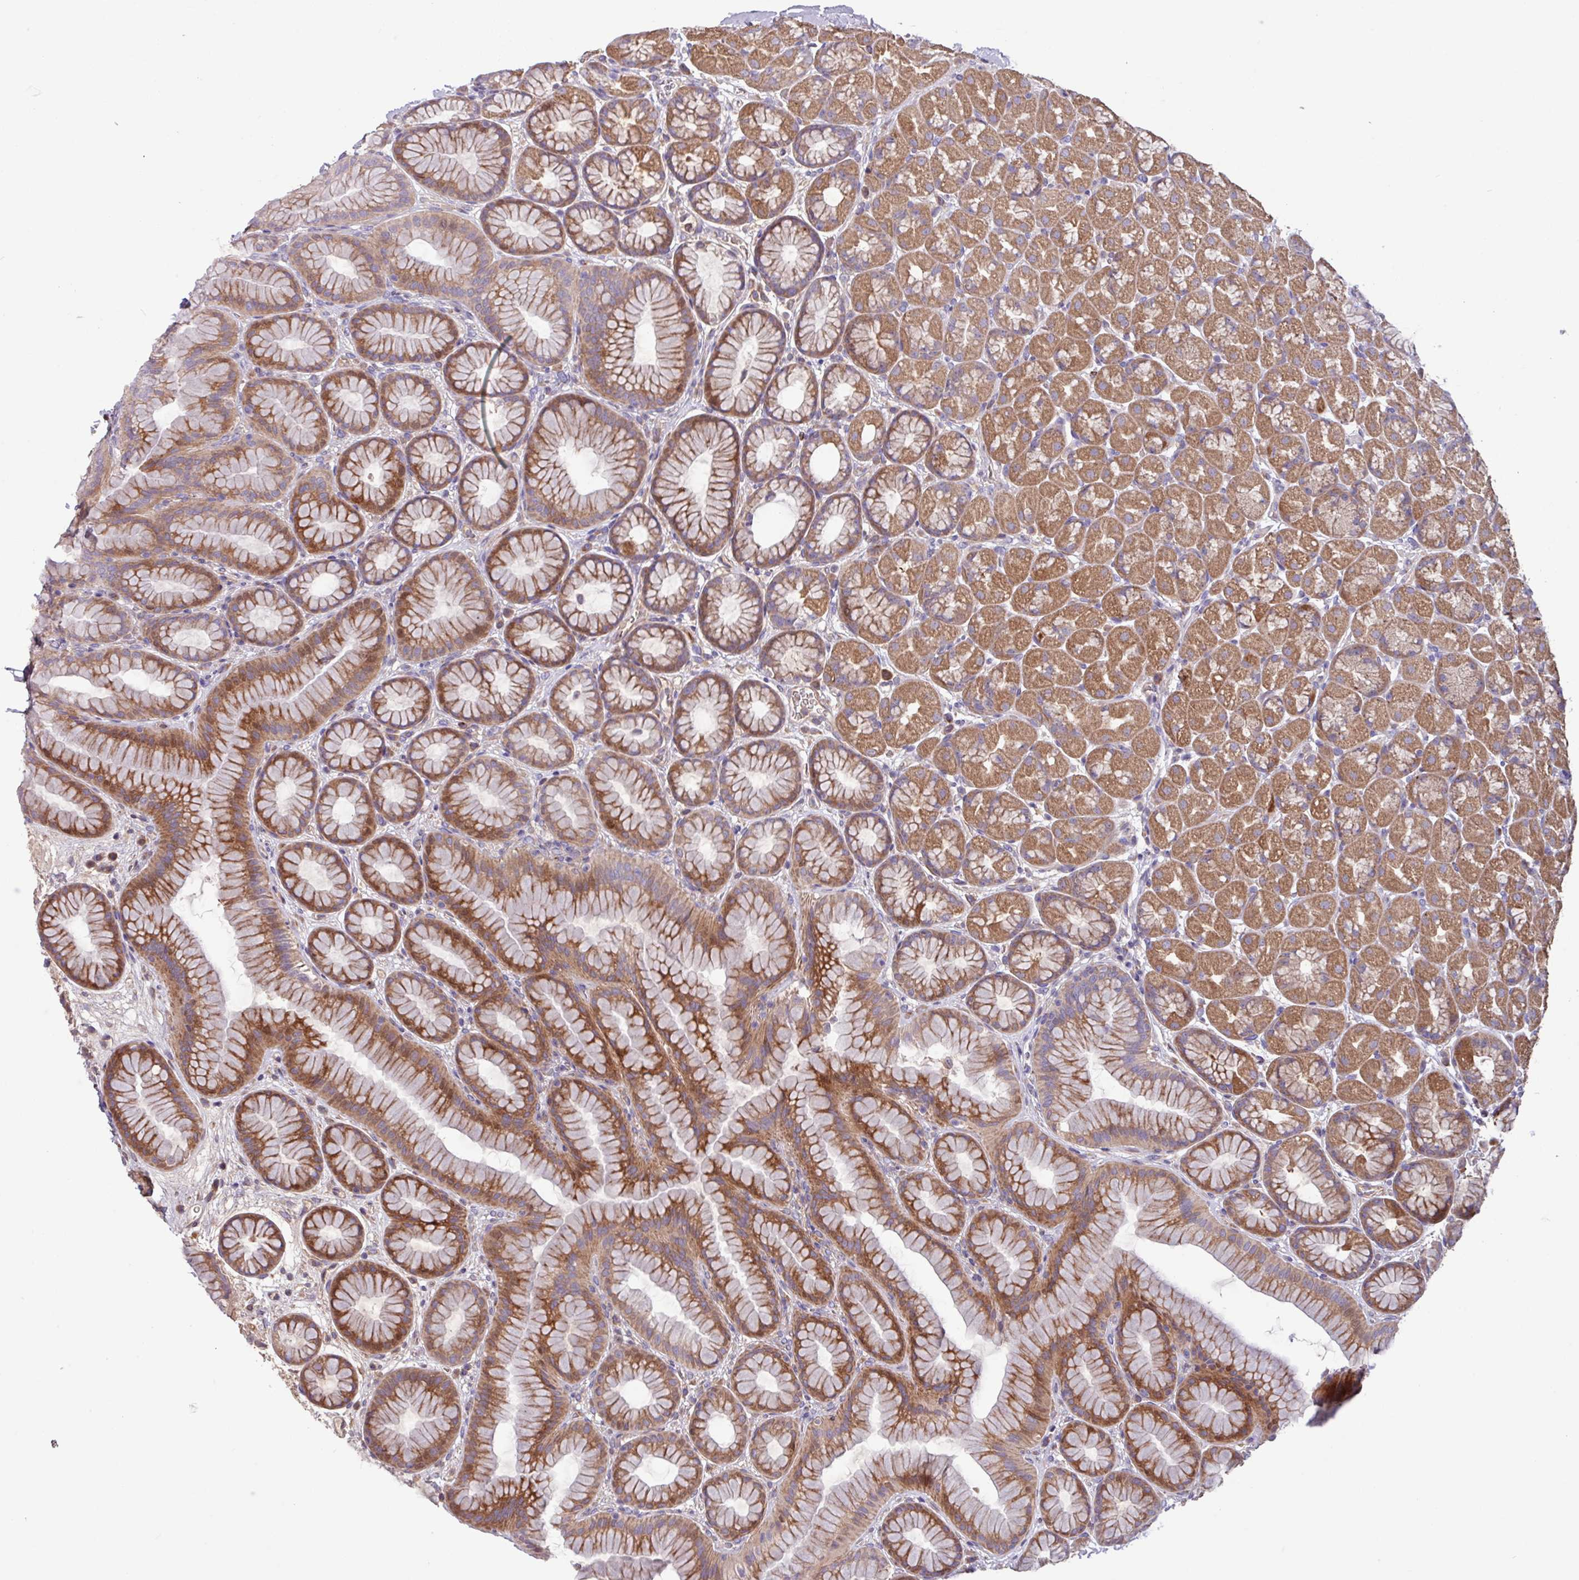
{"staining": {"intensity": "moderate", "quantity": ">75%", "location": "cytoplasmic/membranous"}, "tissue": "stomach", "cell_type": "Glandular cells", "image_type": "normal", "snomed": [{"axis": "morphology", "description": "Normal tissue, NOS"}, {"axis": "topography", "description": "Stomach, lower"}], "caption": "Moderate cytoplasmic/membranous protein expression is seen in about >75% of glandular cells in stomach. The staining was performed using DAB, with brown indicating positive protein expression. Nuclei are stained blue with hematoxylin.", "gene": "PTPRQ", "patient": {"sex": "male", "age": 67}}